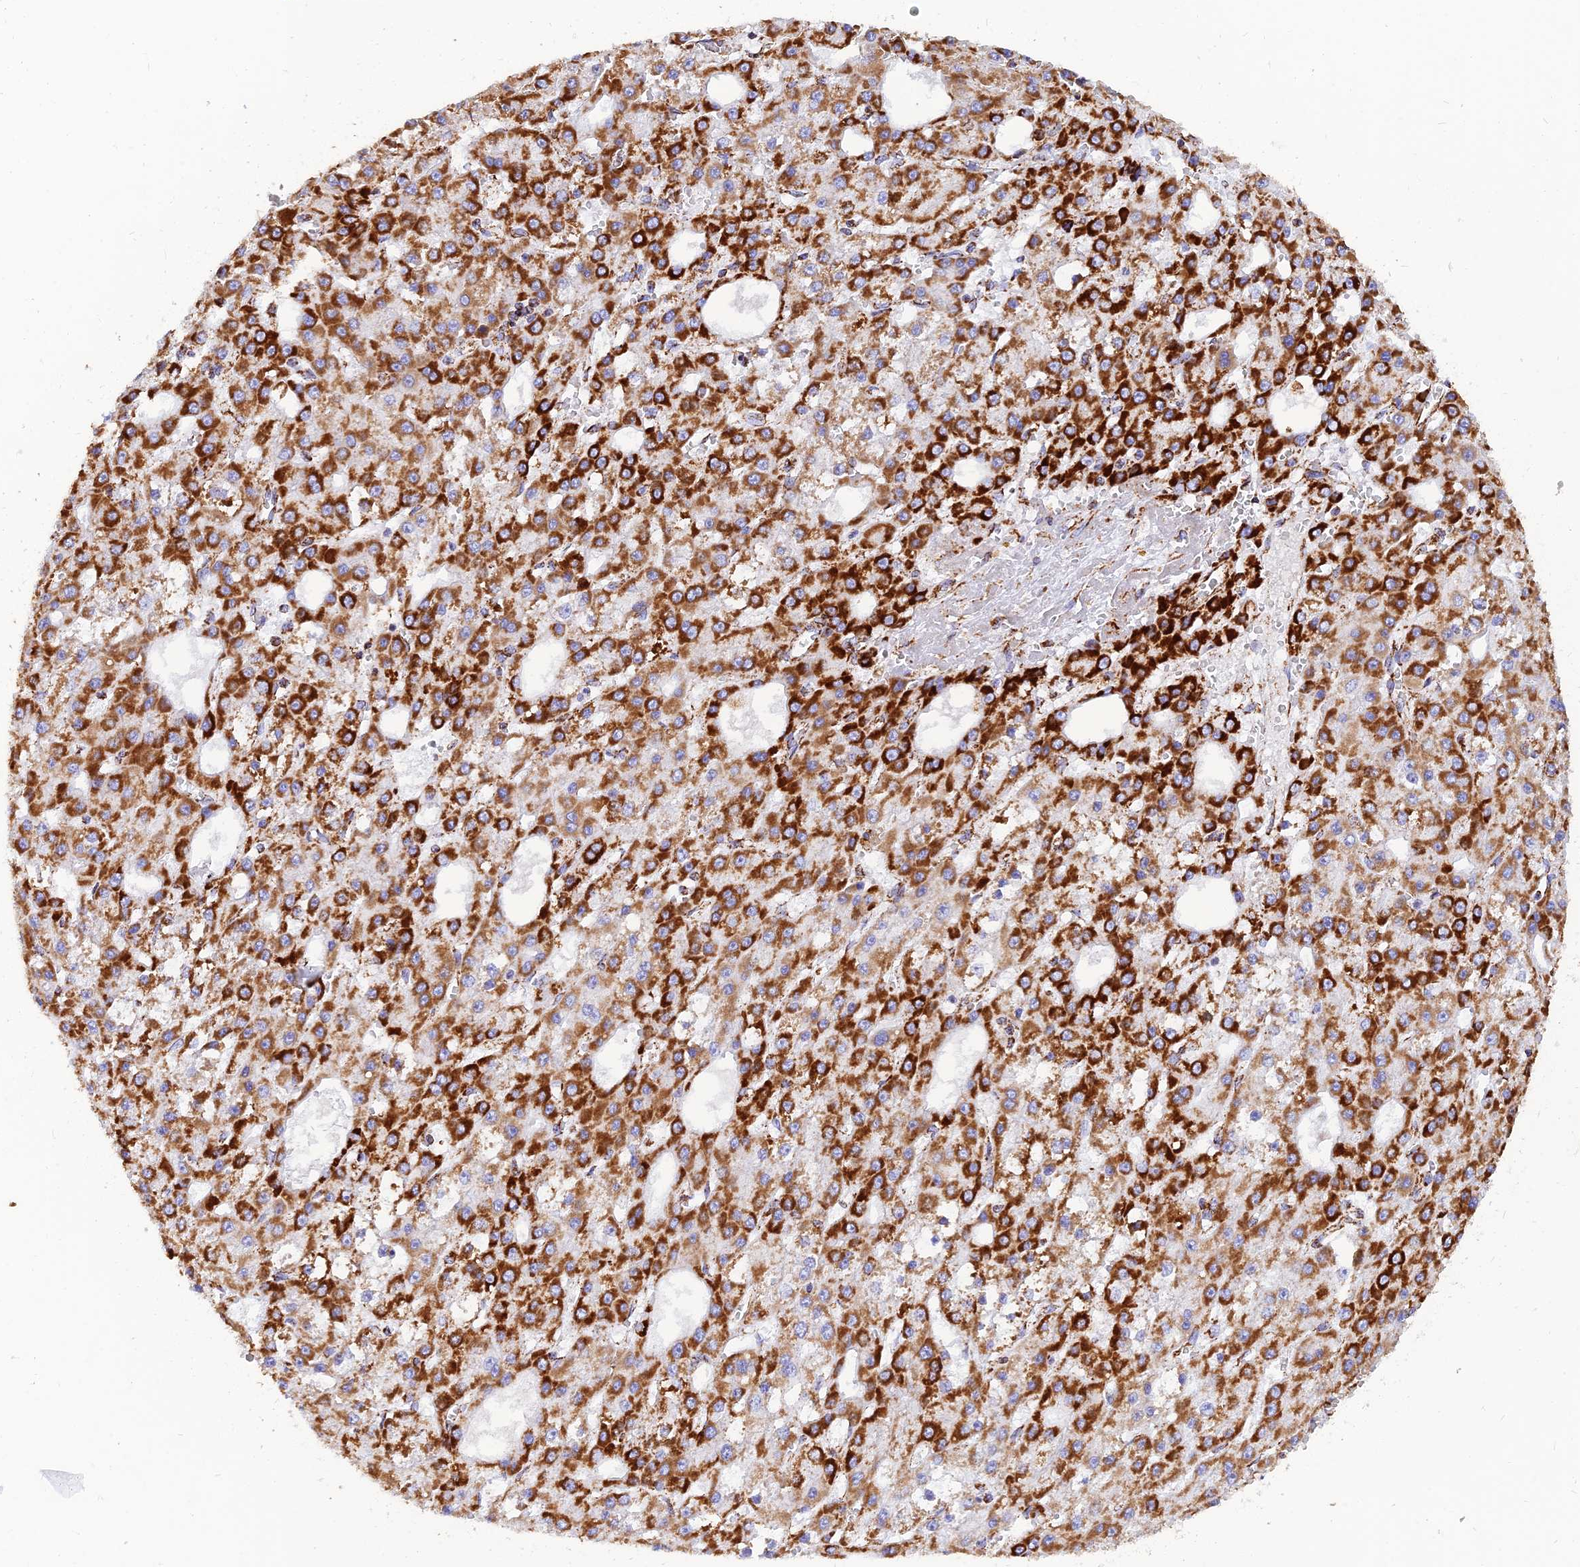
{"staining": {"intensity": "strong", "quantity": ">75%", "location": "cytoplasmic/membranous"}, "tissue": "liver cancer", "cell_type": "Tumor cells", "image_type": "cancer", "snomed": [{"axis": "morphology", "description": "Carcinoma, Hepatocellular, NOS"}, {"axis": "topography", "description": "Liver"}], "caption": "Immunohistochemistry (IHC) of liver hepatocellular carcinoma shows high levels of strong cytoplasmic/membranous staining in approximately >75% of tumor cells.", "gene": "NDUFB6", "patient": {"sex": "male", "age": 47}}